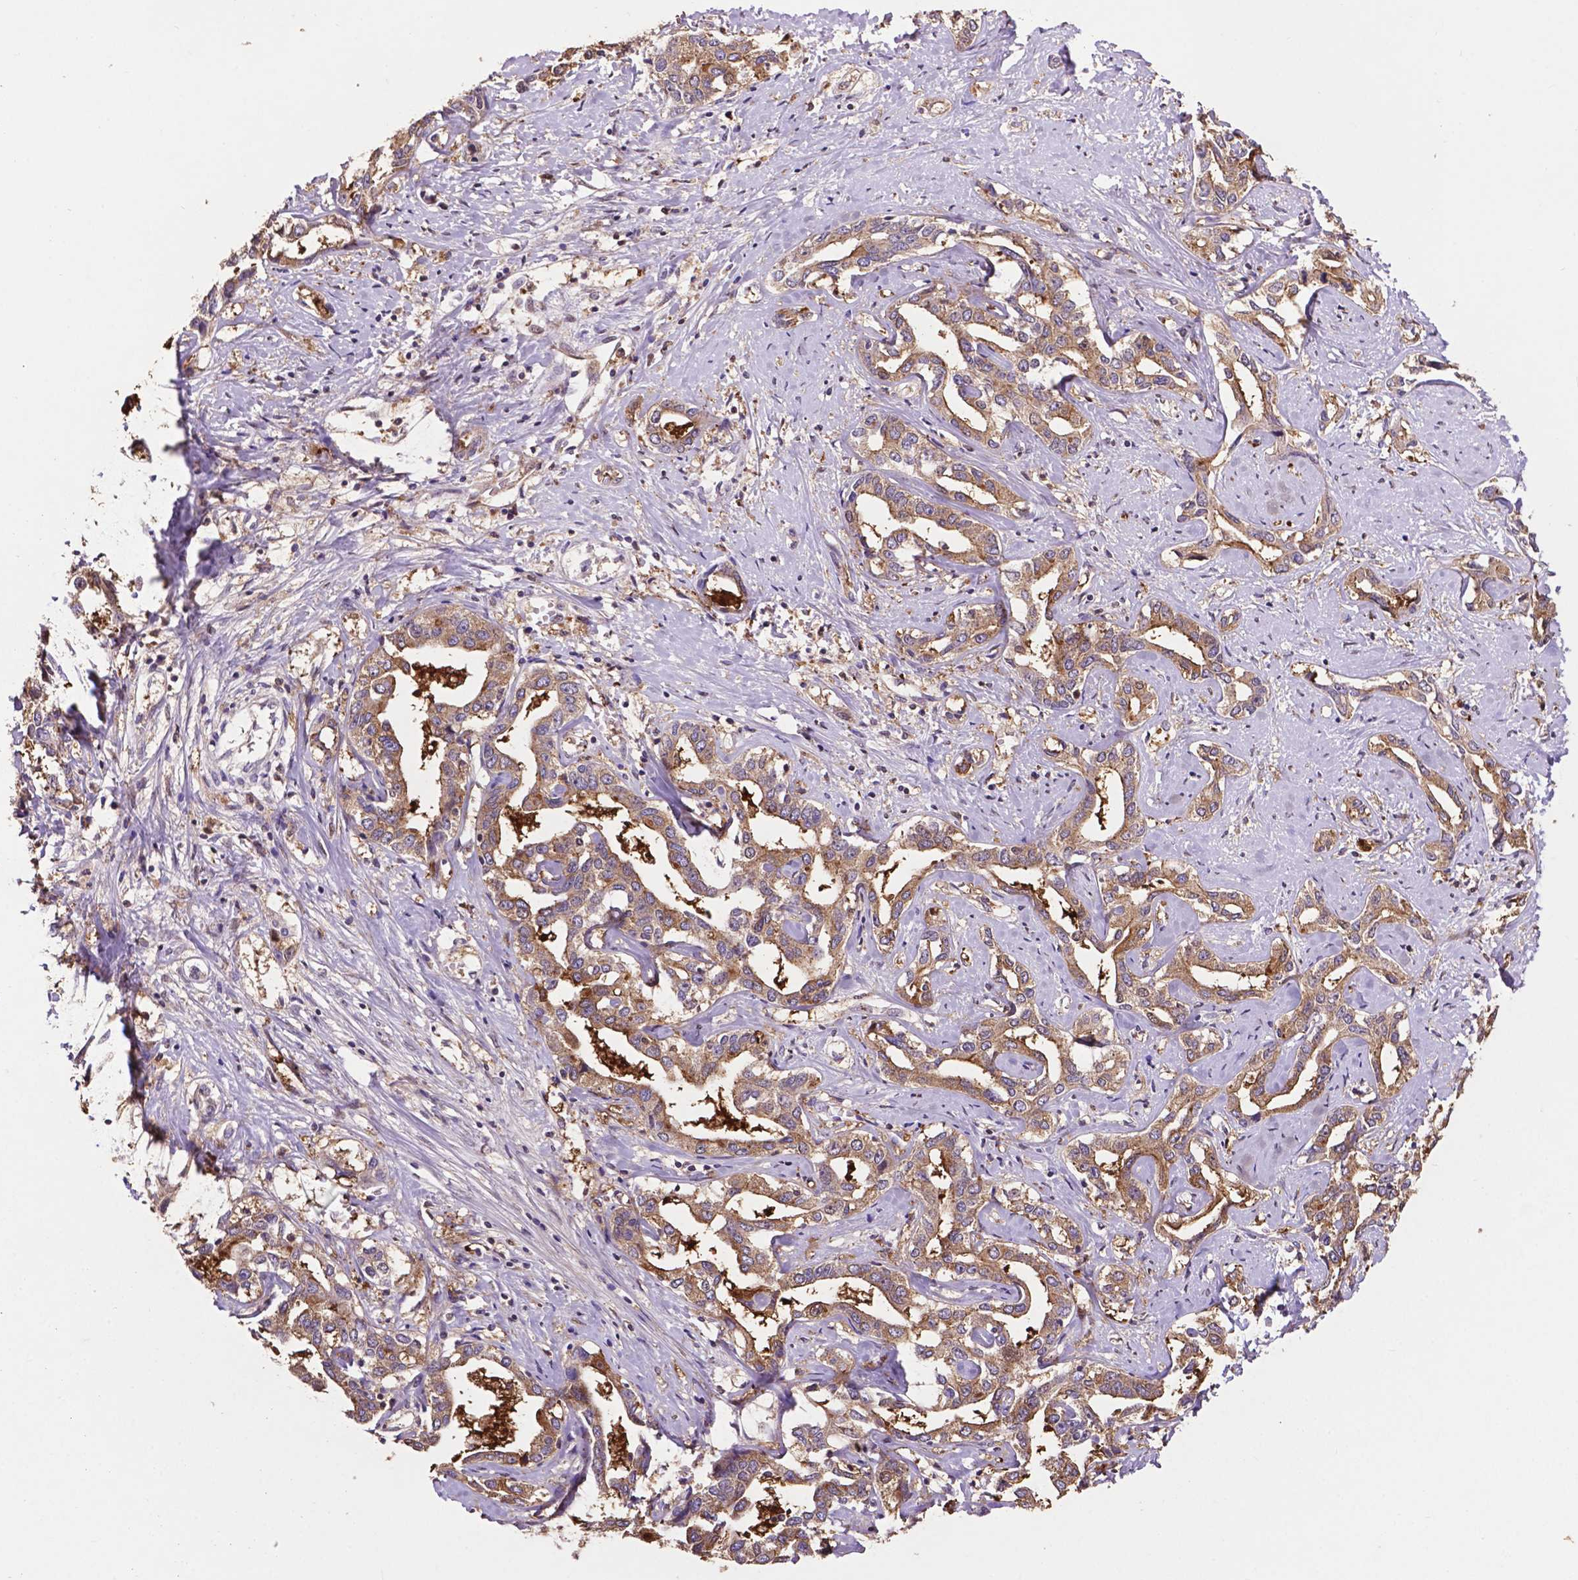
{"staining": {"intensity": "moderate", "quantity": ">75%", "location": "cytoplasmic/membranous"}, "tissue": "liver cancer", "cell_type": "Tumor cells", "image_type": "cancer", "snomed": [{"axis": "morphology", "description": "Cholangiocarcinoma"}, {"axis": "topography", "description": "Liver"}], "caption": "Protein staining of liver cholangiocarcinoma tissue shows moderate cytoplasmic/membranous expression in approximately >75% of tumor cells.", "gene": "SMAD3", "patient": {"sex": "male", "age": 59}}